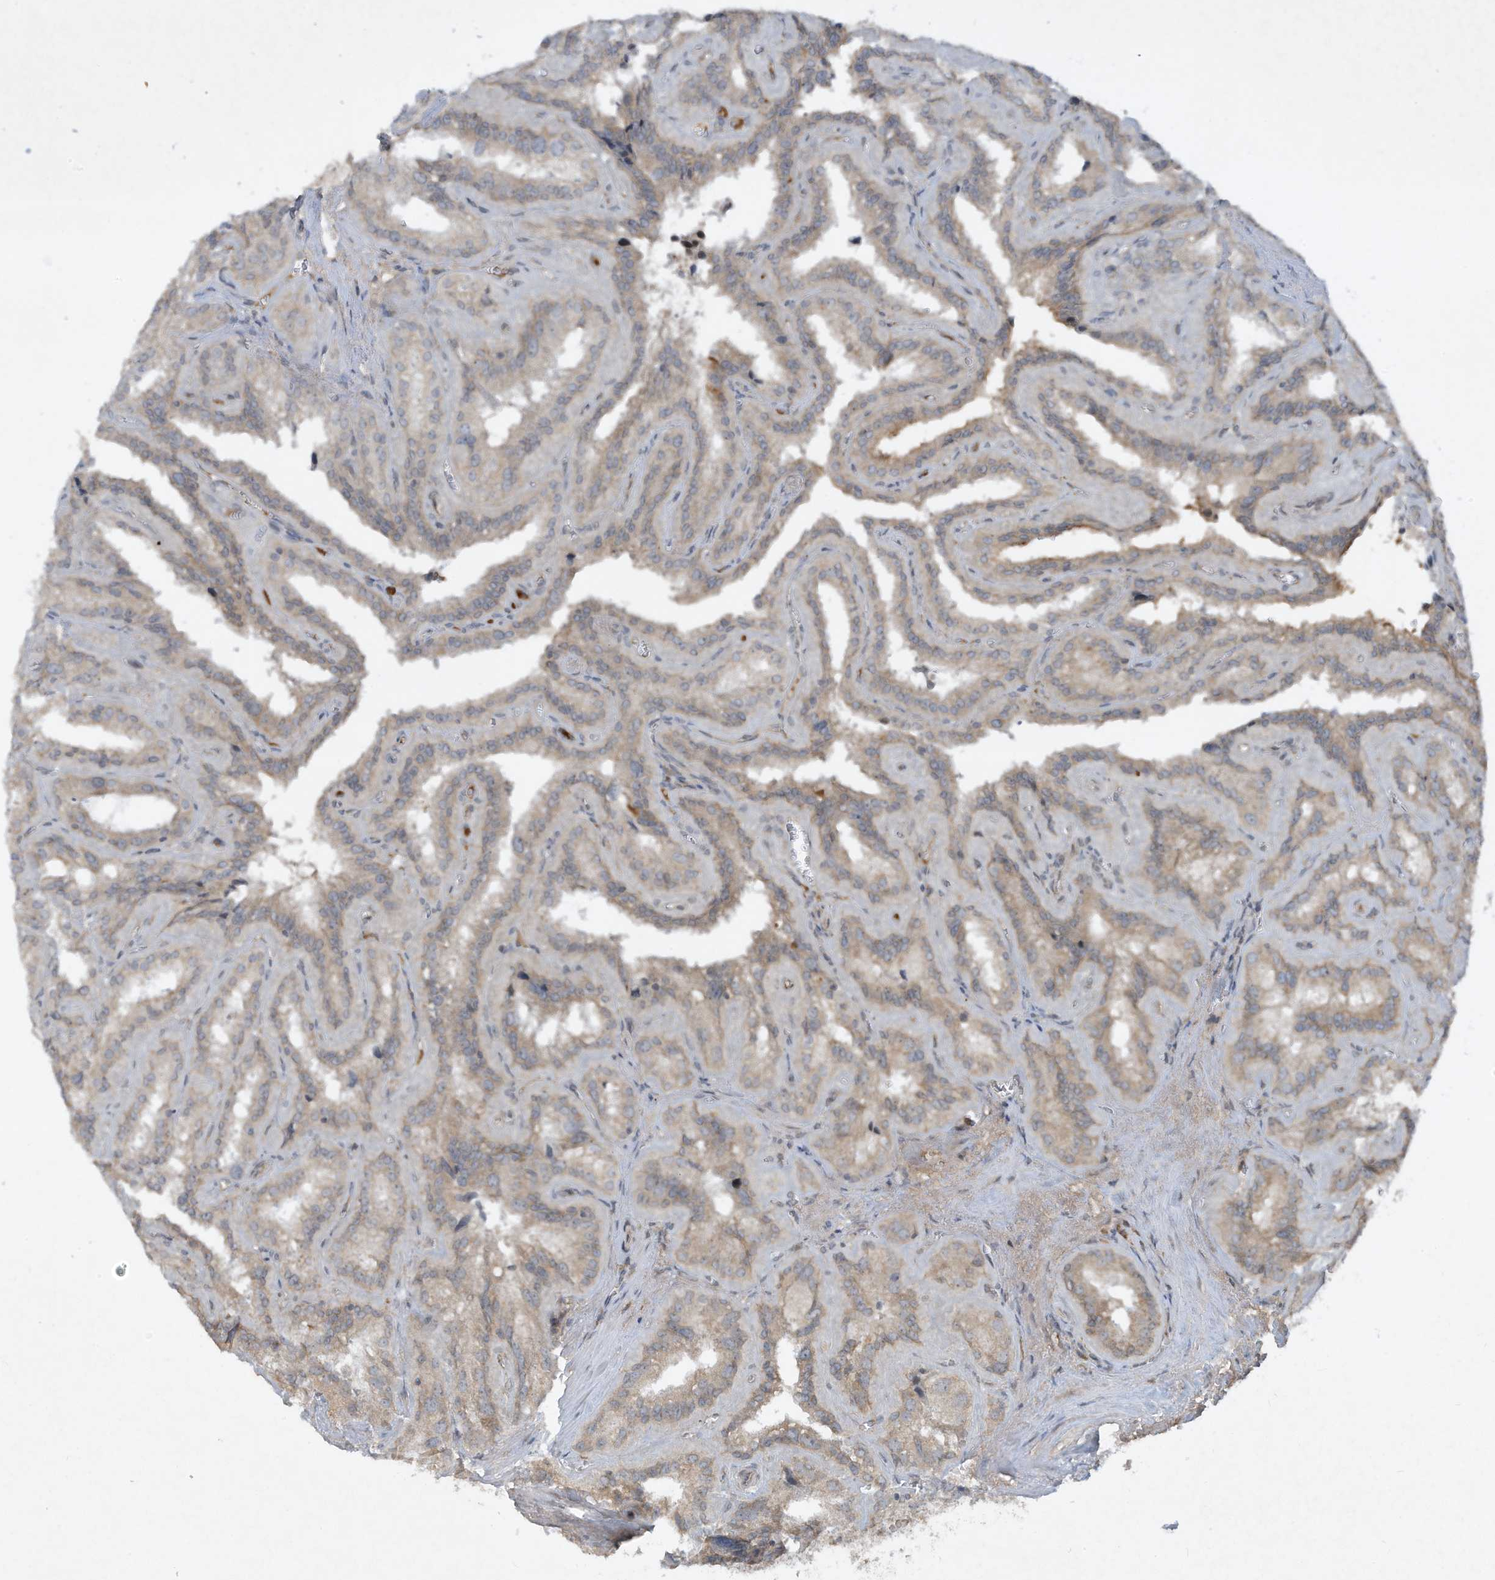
{"staining": {"intensity": "weak", "quantity": ">75%", "location": "cytoplasmic/membranous"}, "tissue": "seminal vesicle", "cell_type": "Glandular cells", "image_type": "normal", "snomed": [{"axis": "morphology", "description": "Normal tissue, NOS"}, {"axis": "topography", "description": "Prostate"}, {"axis": "topography", "description": "Seminal veicle"}], "caption": "Immunohistochemistry (DAB (3,3'-diaminobenzidine)) staining of normal human seminal vesicle shows weak cytoplasmic/membranous protein staining in approximately >75% of glandular cells.", "gene": "FETUB", "patient": {"sex": "male", "age": 59}}